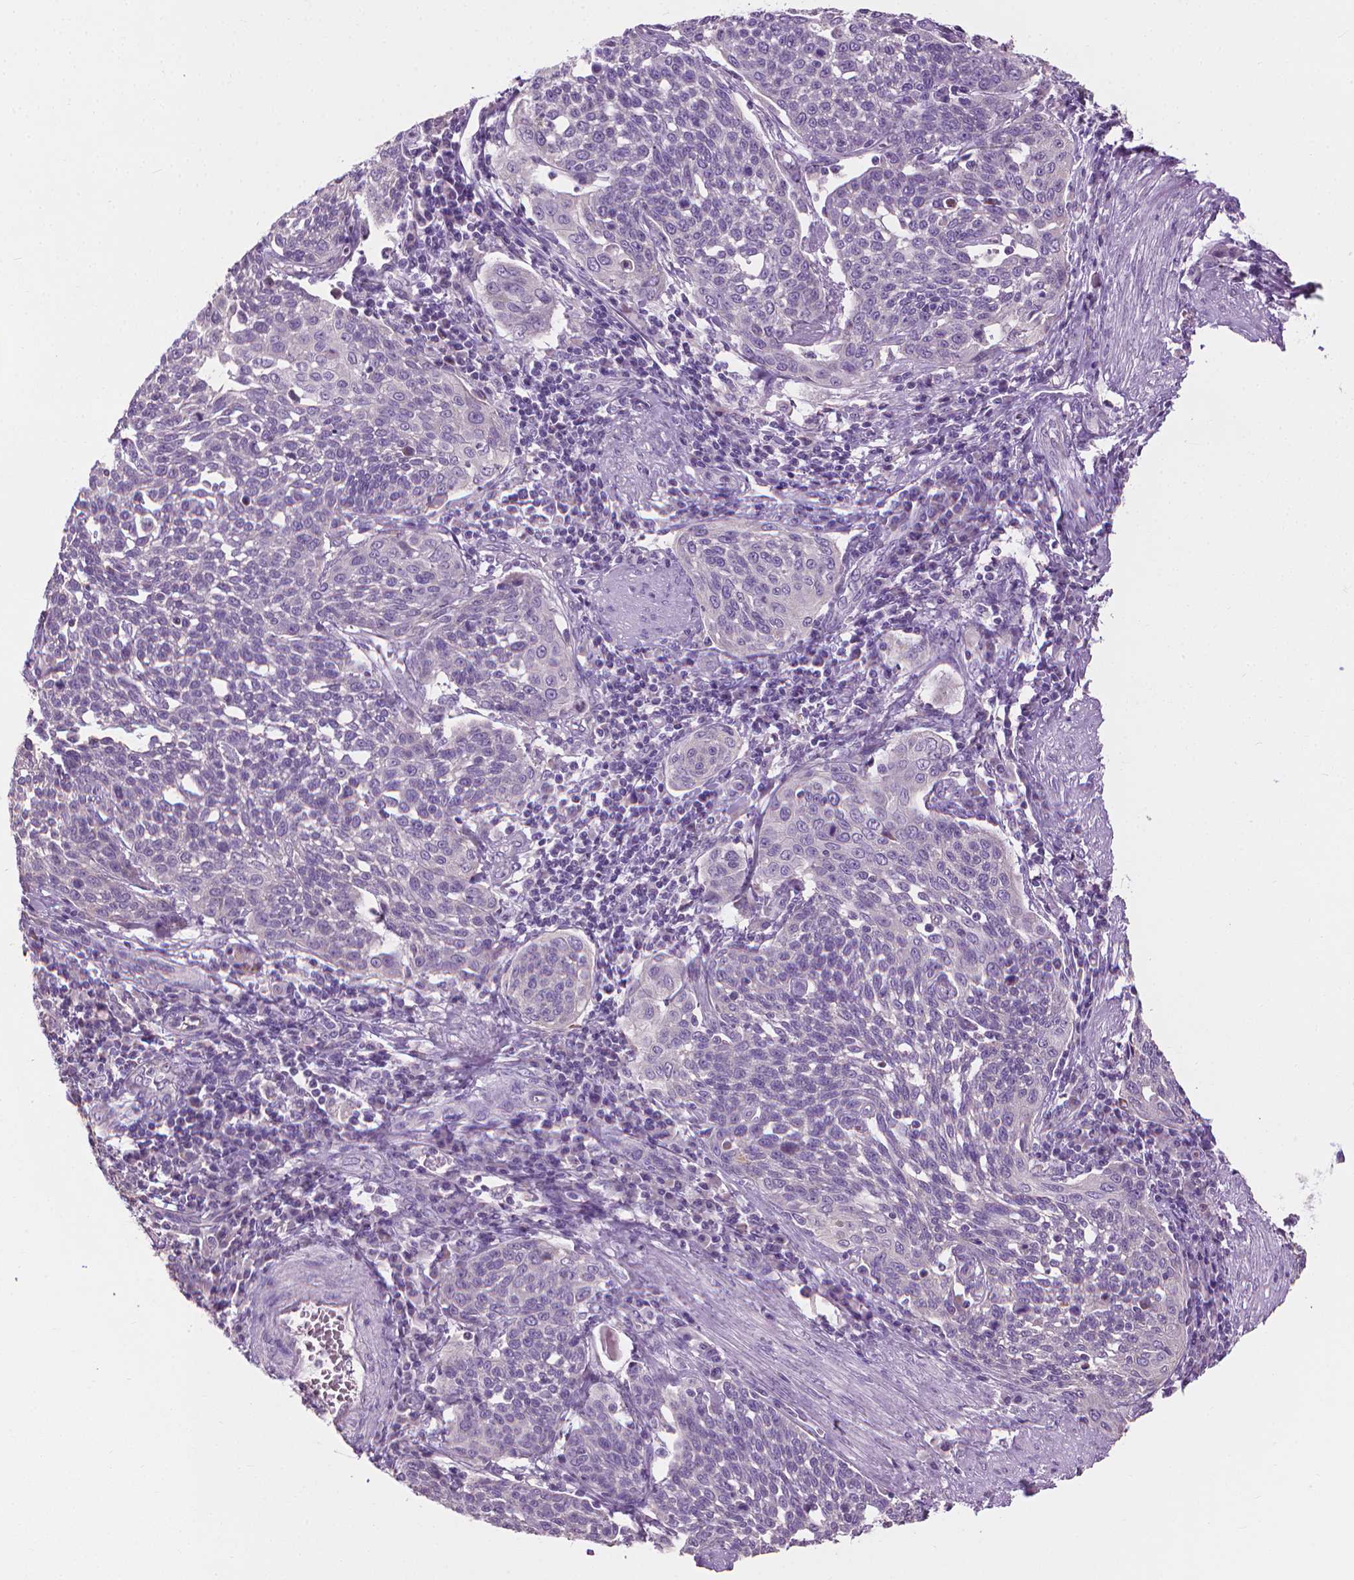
{"staining": {"intensity": "negative", "quantity": "none", "location": "none"}, "tissue": "cervical cancer", "cell_type": "Tumor cells", "image_type": "cancer", "snomed": [{"axis": "morphology", "description": "Squamous cell carcinoma, NOS"}, {"axis": "topography", "description": "Cervix"}], "caption": "Tumor cells show no significant positivity in squamous cell carcinoma (cervical). The staining was performed using DAB (3,3'-diaminobenzidine) to visualize the protein expression in brown, while the nuclei were stained in blue with hematoxylin (Magnification: 20x).", "gene": "CFAP126", "patient": {"sex": "female", "age": 34}}